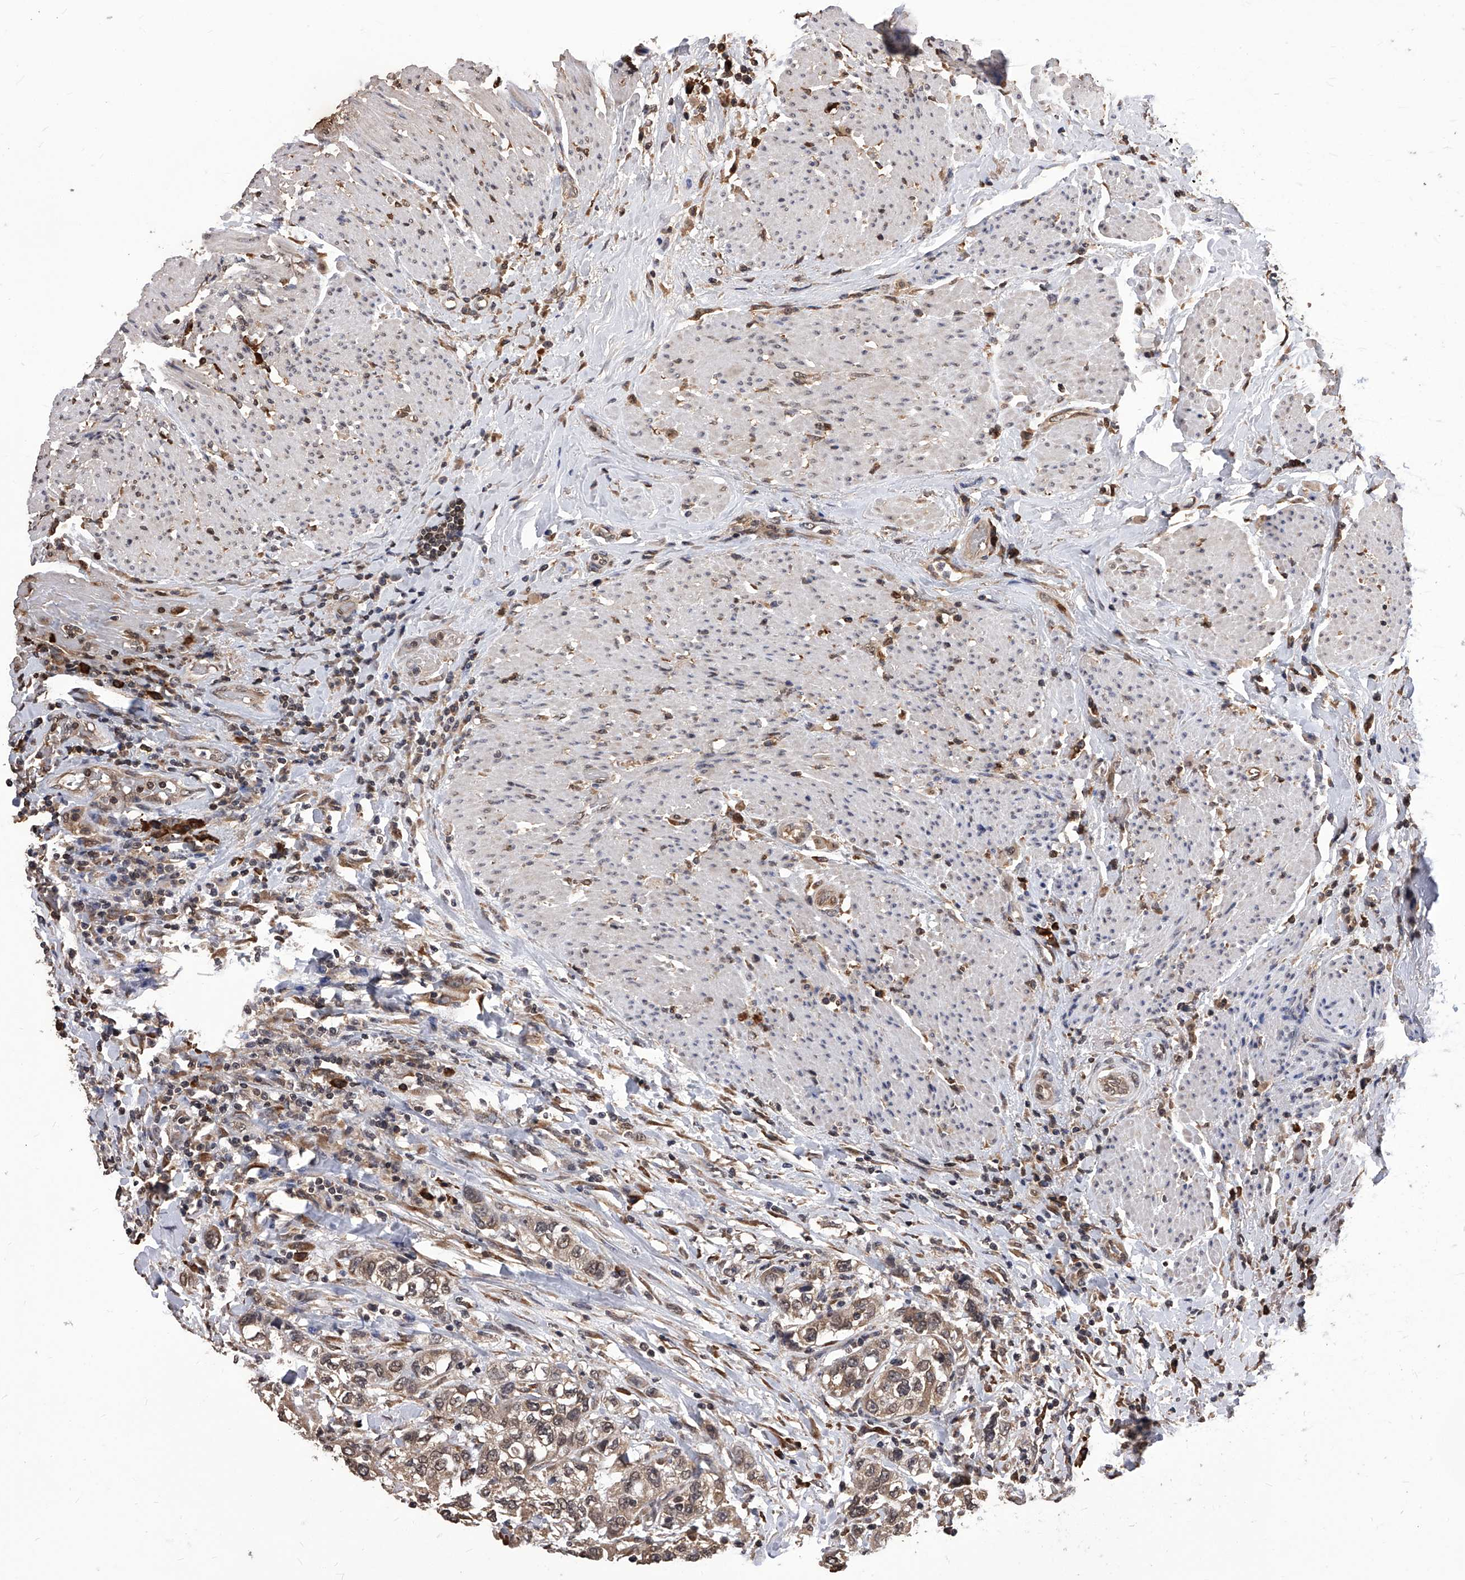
{"staining": {"intensity": "weak", "quantity": ">75%", "location": "cytoplasmic/membranous"}, "tissue": "urothelial cancer", "cell_type": "Tumor cells", "image_type": "cancer", "snomed": [{"axis": "morphology", "description": "Urothelial carcinoma, High grade"}, {"axis": "topography", "description": "Urinary bladder"}], "caption": "This photomicrograph displays urothelial cancer stained with immunohistochemistry to label a protein in brown. The cytoplasmic/membranous of tumor cells show weak positivity for the protein. Nuclei are counter-stained blue.", "gene": "ID1", "patient": {"sex": "female", "age": 80}}